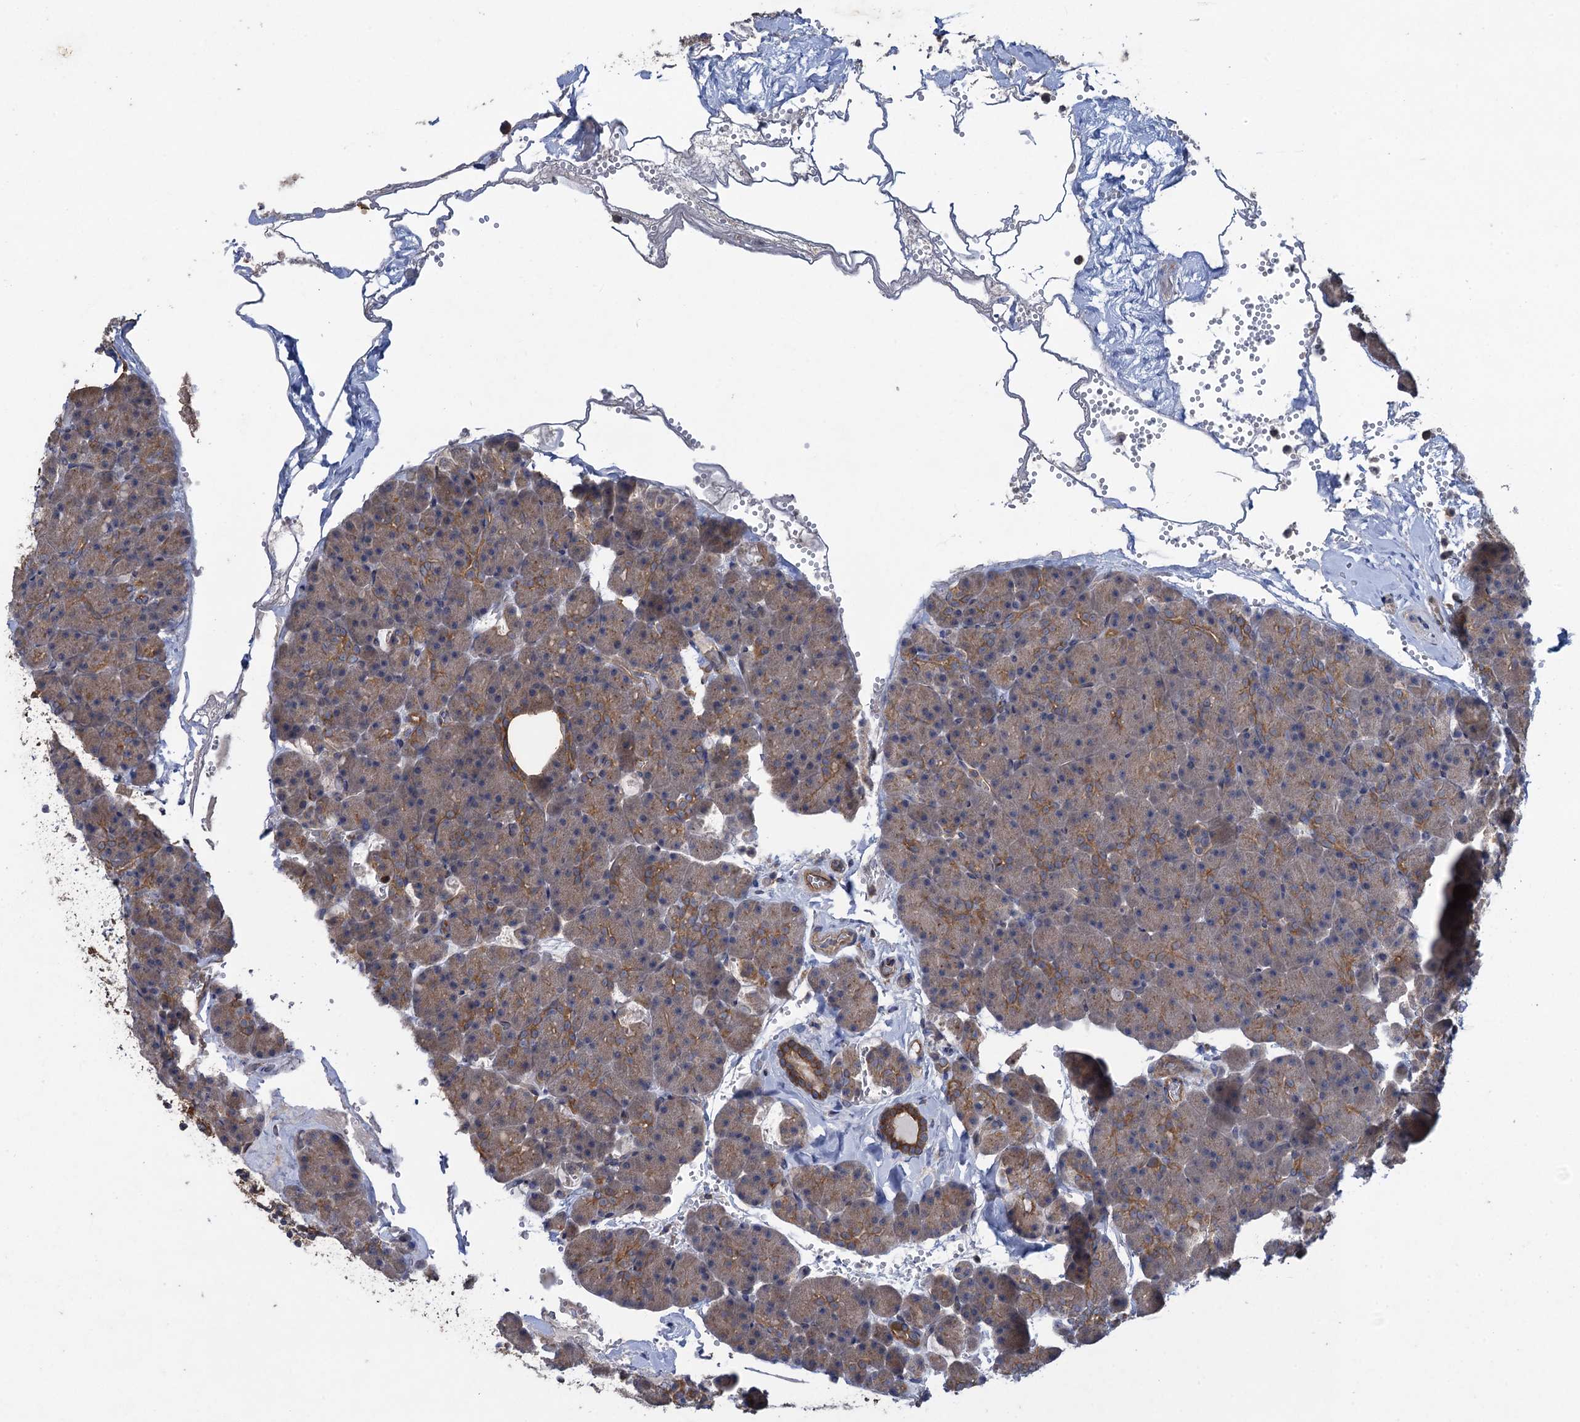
{"staining": {"intensity": "moderate", "quantity": "25%-75%", "location": "cytoplasmic/membranous"}, "tissue": "pancreas", "cell_type": "Exocrine glandular cells", "image_type": "normal", "snomed": [{"axis": "morphology", "description": "Normal tissue, NOS"}, {"axis": "topography", "description": "Pancreas"}], "caption": "Human pancreas stained with a brown dye demonstrates moderate cytoplasmic/membranous positive expression in approximately 25%-75% of exocrine glandular cells.", "gene": "HAUS1", "patient": {"sex": "male", "age": 36}}